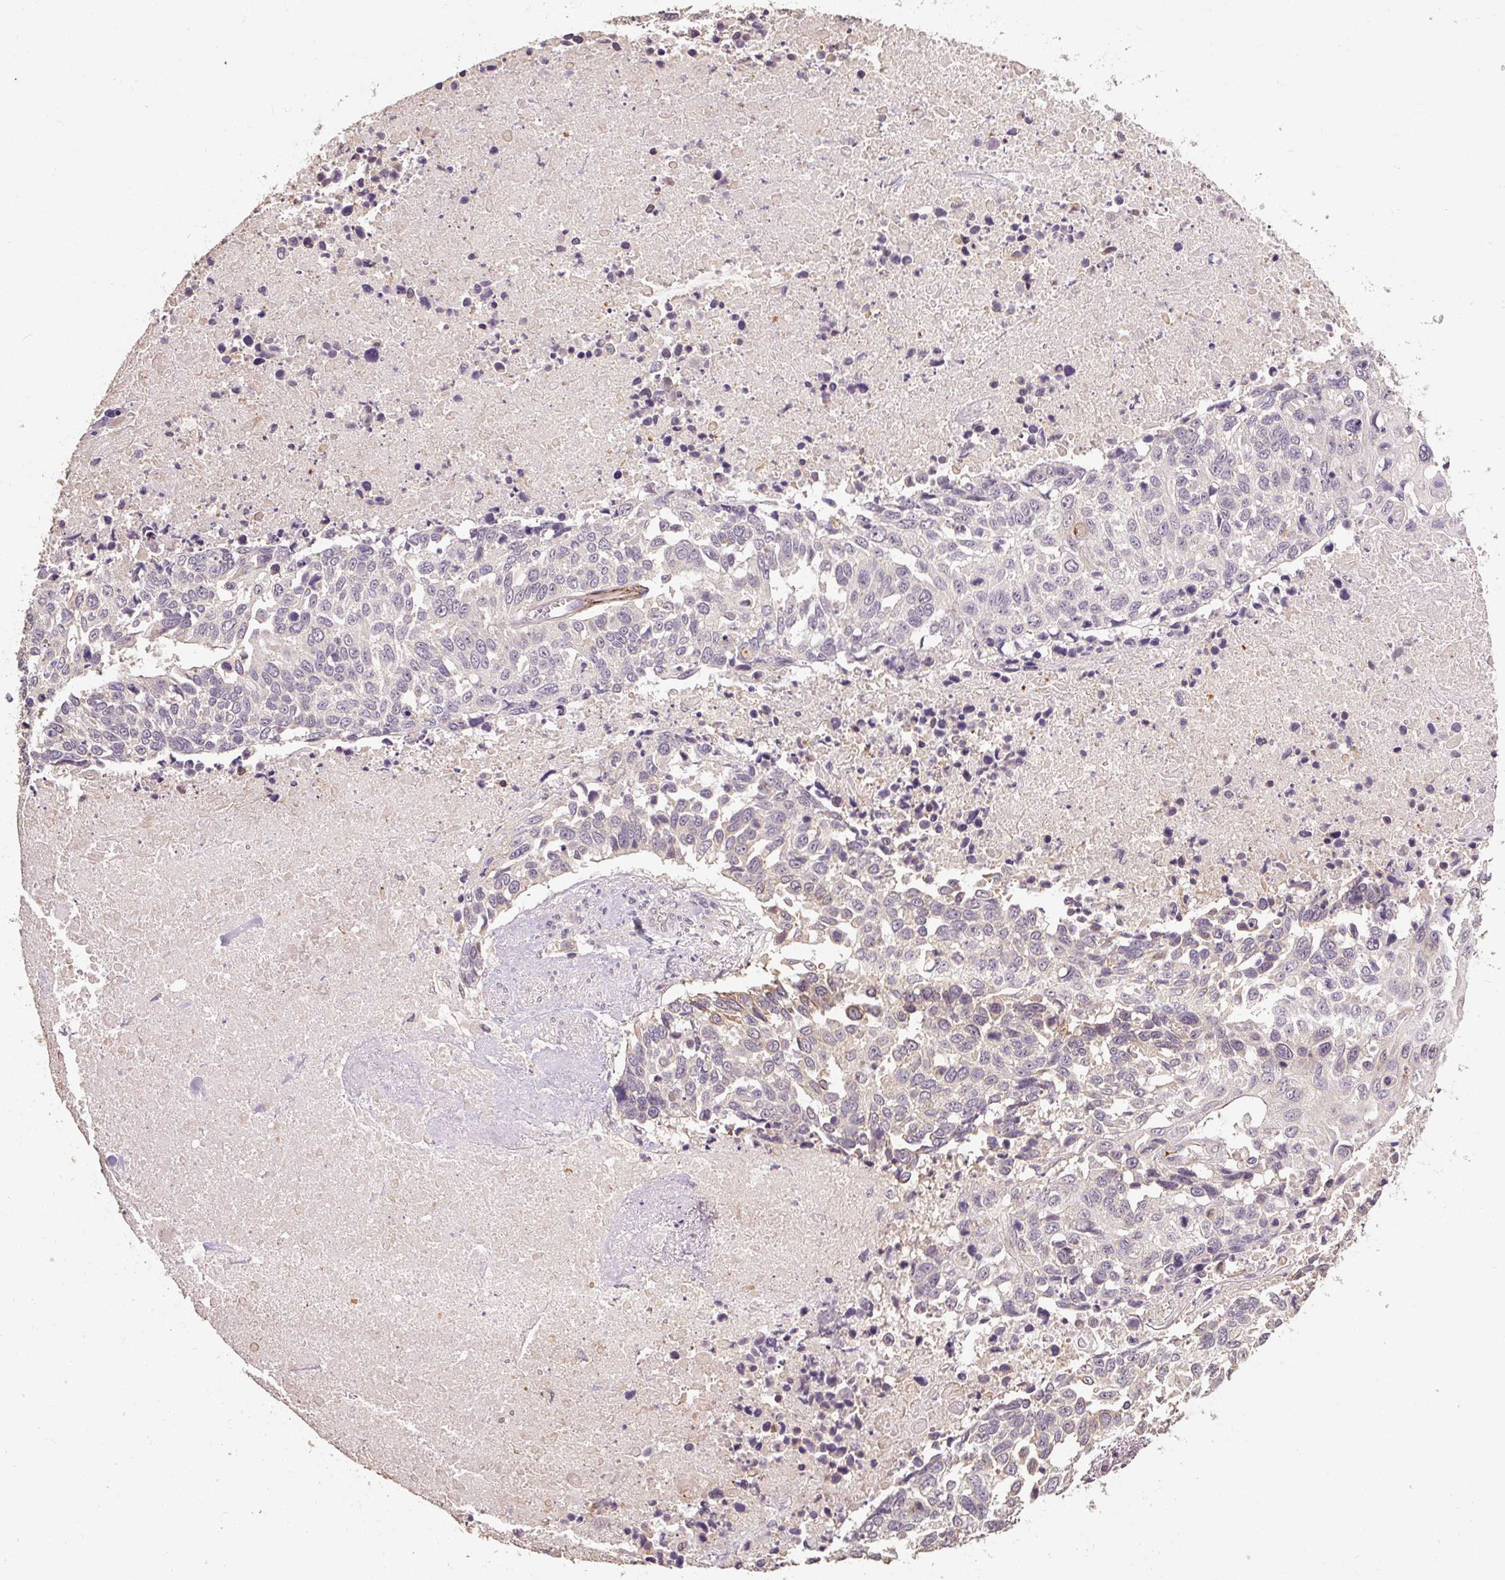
{"staining": {"intensity": "negative", "quantity": "none", "location": "none"}, "tissue": "lung cancer", "cell_type": "Tumor cells", "image_type": "cancer", "snomed": [{"axis": "morphology", "description": "Squamous cell carcinoma, NOS"}, {"axis": "topography", "description": "Lung"}], "caption": "This is an immunohistochemistry (IHC) histopathology image of human lung cancer (squamous cell carcinoma). There is no positivity in tumor cells.", "gene": "CFAP65", "patient": {"sex": "male", "age": 62}}